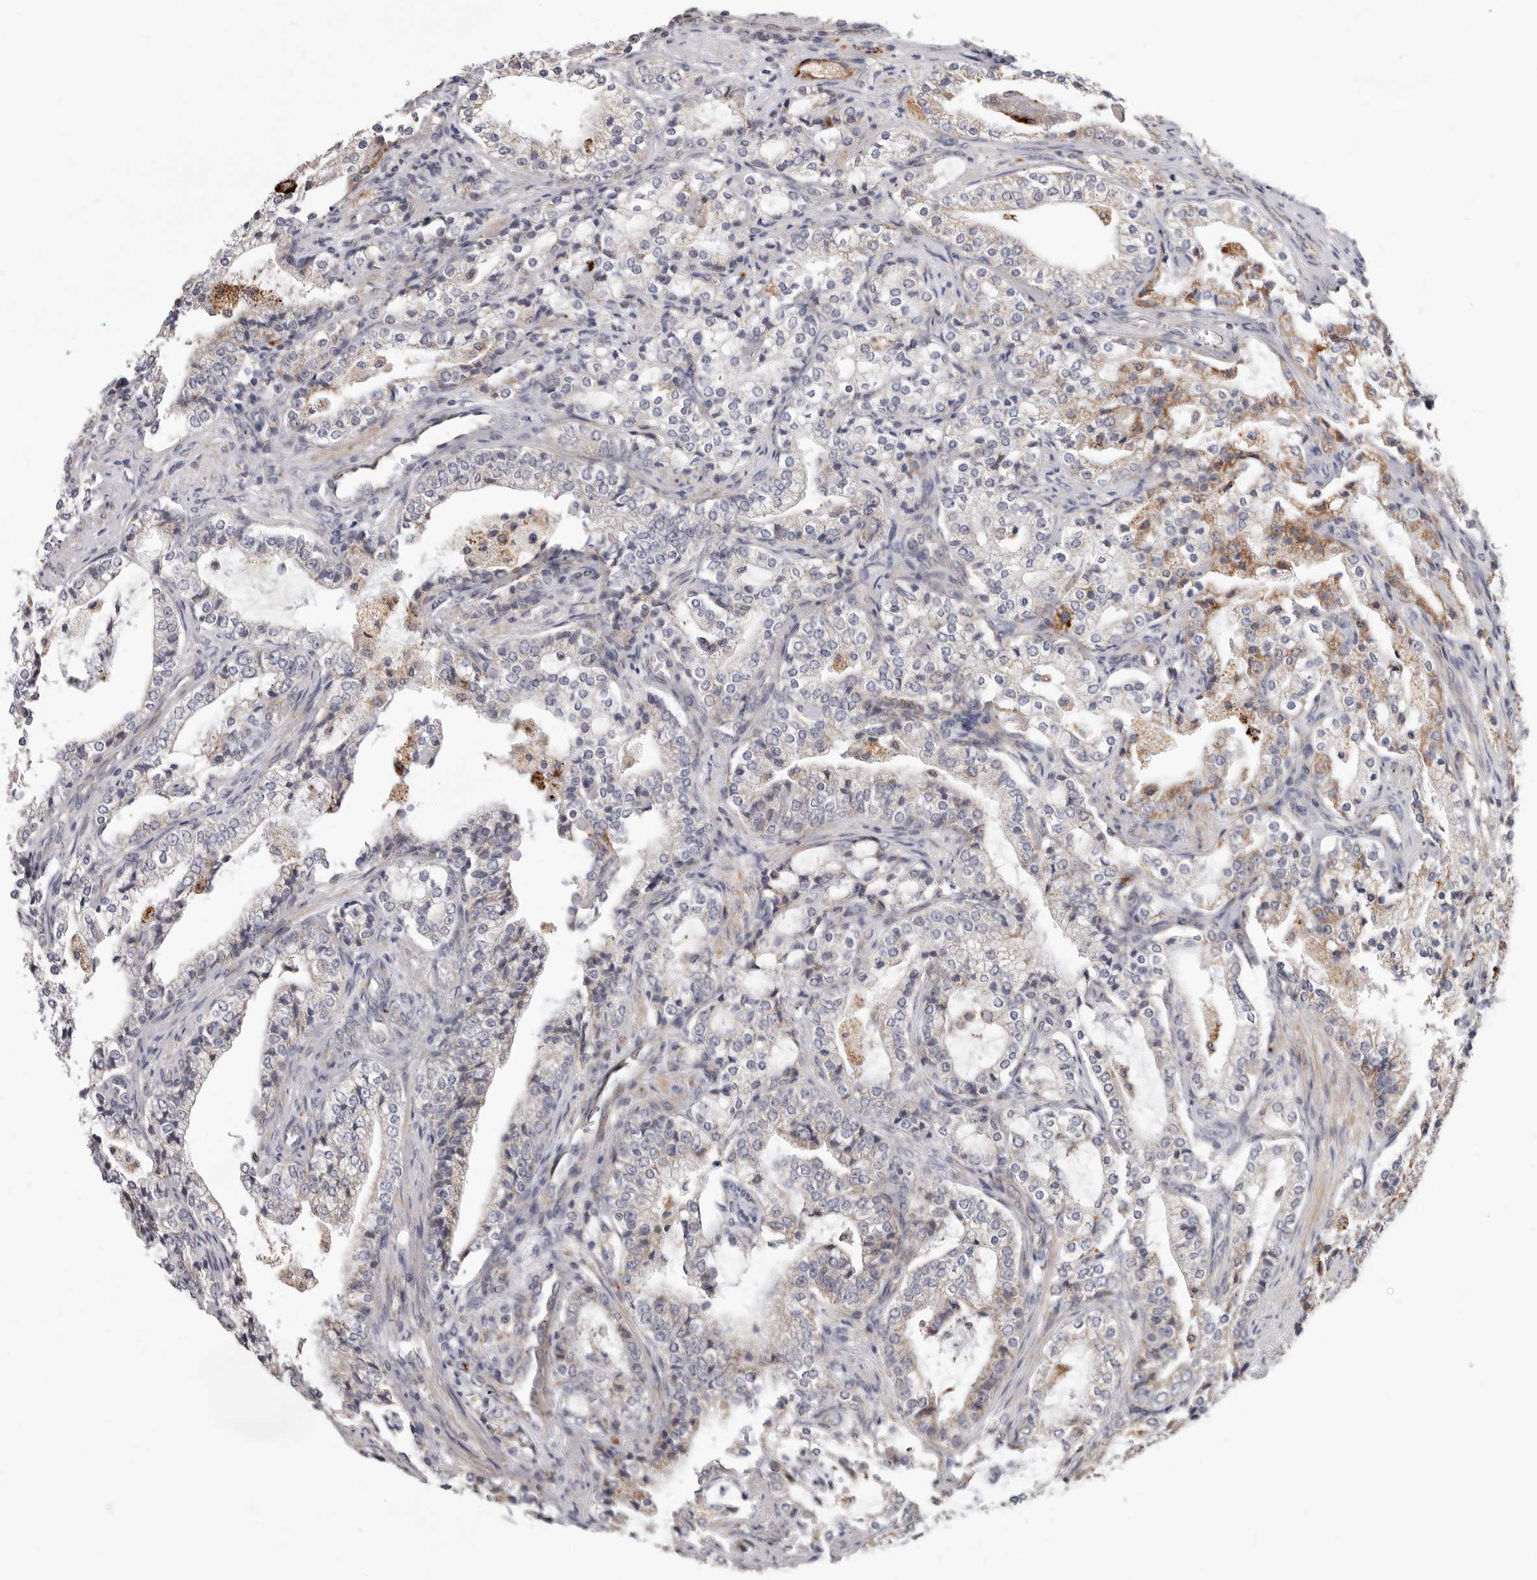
{"staining": {"intensity": "moderate", "quantity": "<25%", "location": "cytoplasmic/membranous"}, "tissue": "prostate cancer", "cell_type": "Tumor cells", "image_type": "cancer", "snomed": [{"axis": "morphology", "description": "Adenocarcinoma, High grade"}, {"axis": "topography", "description": "Prostate"}], "caption": "High-power microscopy captured an IHC photomicrograph of adenocarcinoma (high-grade) (prostate), revealing moderate cytoplasmic/membranous positivity in about <25% of tumor cells. The staining is performed using DAB brown chromogen to label protein expression. The nuclei are counter-stained blue using hematoxylin.", "gene": "TOR3A", "patient": {"sex": "male", "age": 63}}